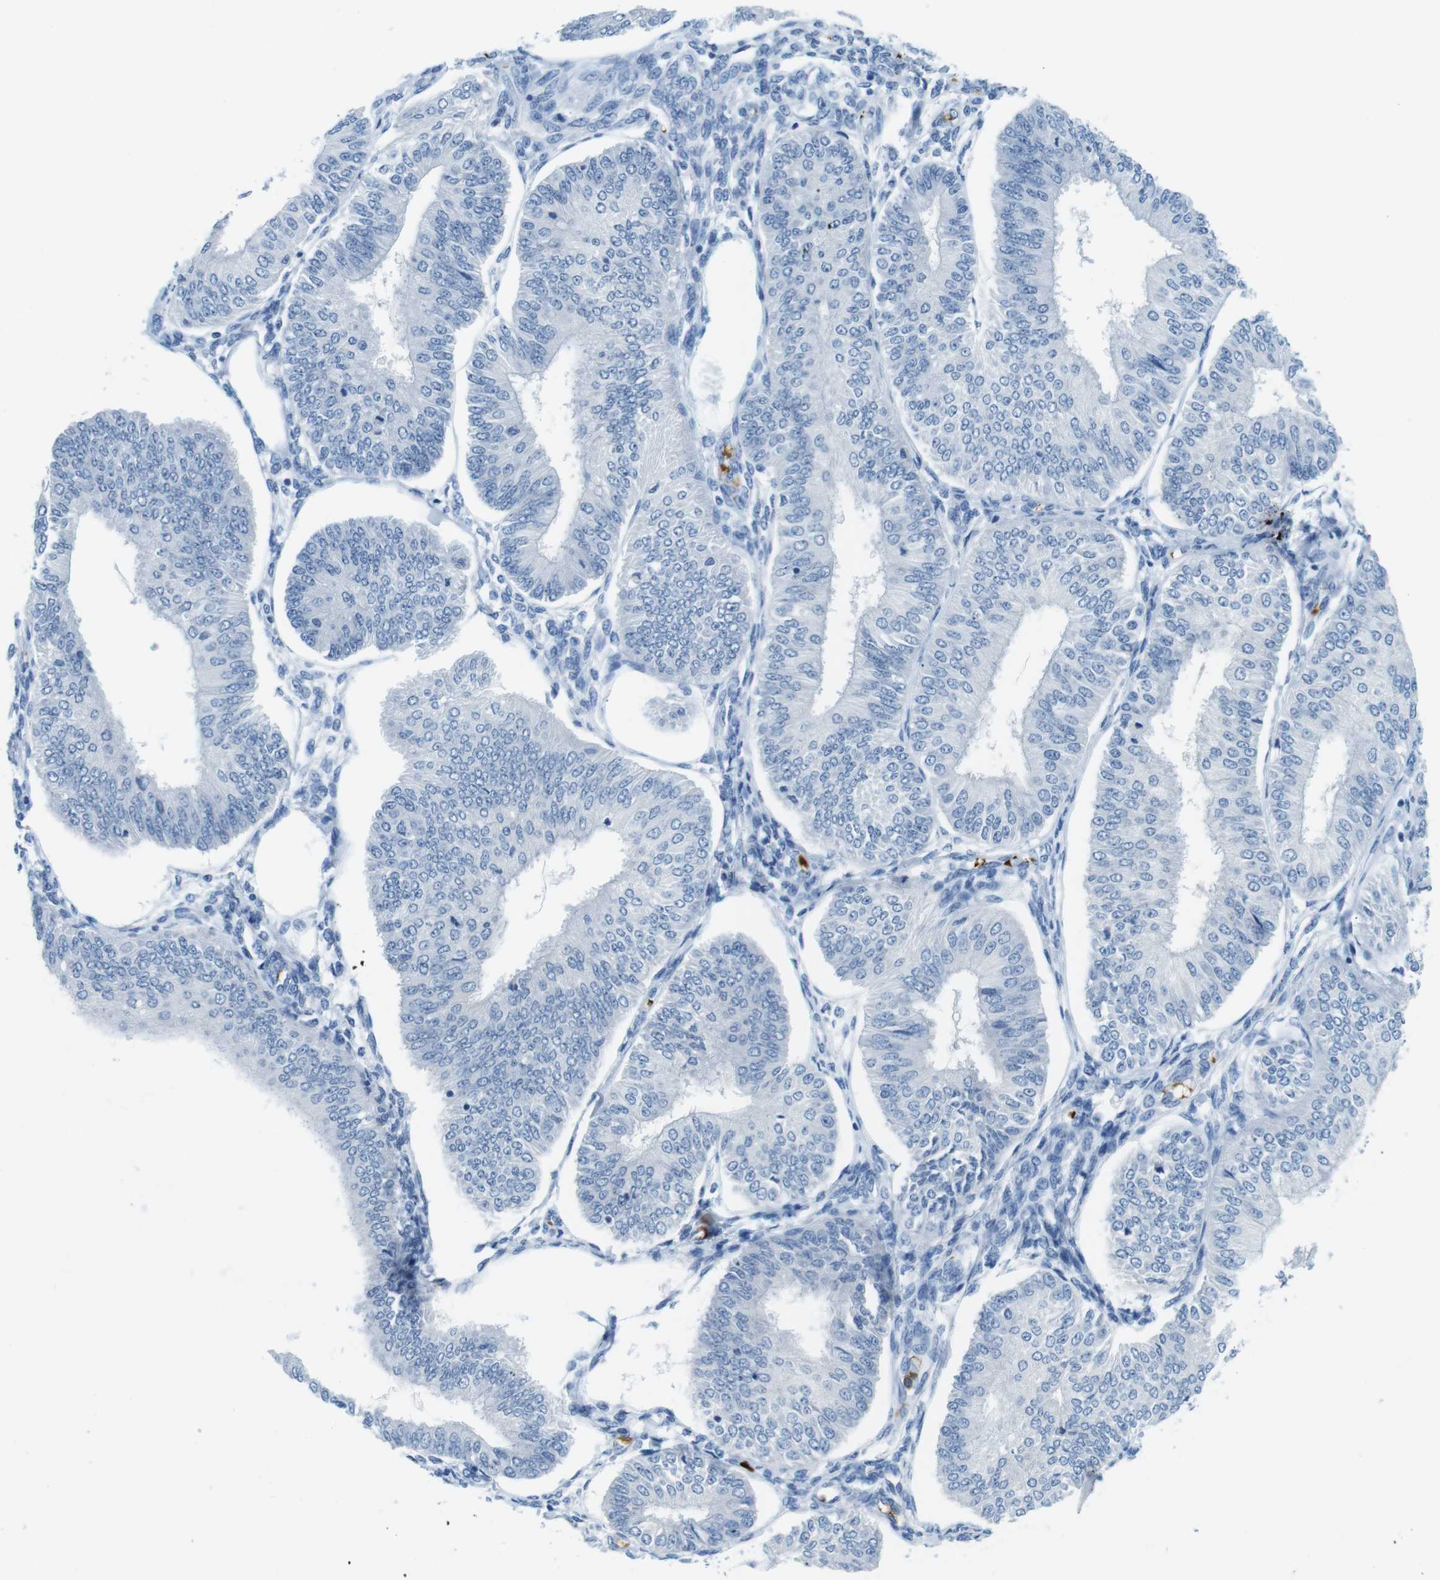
{"staining": {"intensity": "negative", "quantity": "none", "location": "none"}, "tissue": "endometrial cancer", "cell_type": "Tumor cells", "image_type": "cancer", "snomed": [{"axis": "morphology", "description": "Adenocarcinoma, NOS"}, {"axis": "topography", "description": "Endometrium"}], "caption": "There is no significant expression in tumor cells of endometrial adenocarcinoma.", "gene": "TFAP2C", "patient": {"sex": "female", "age": 58}}